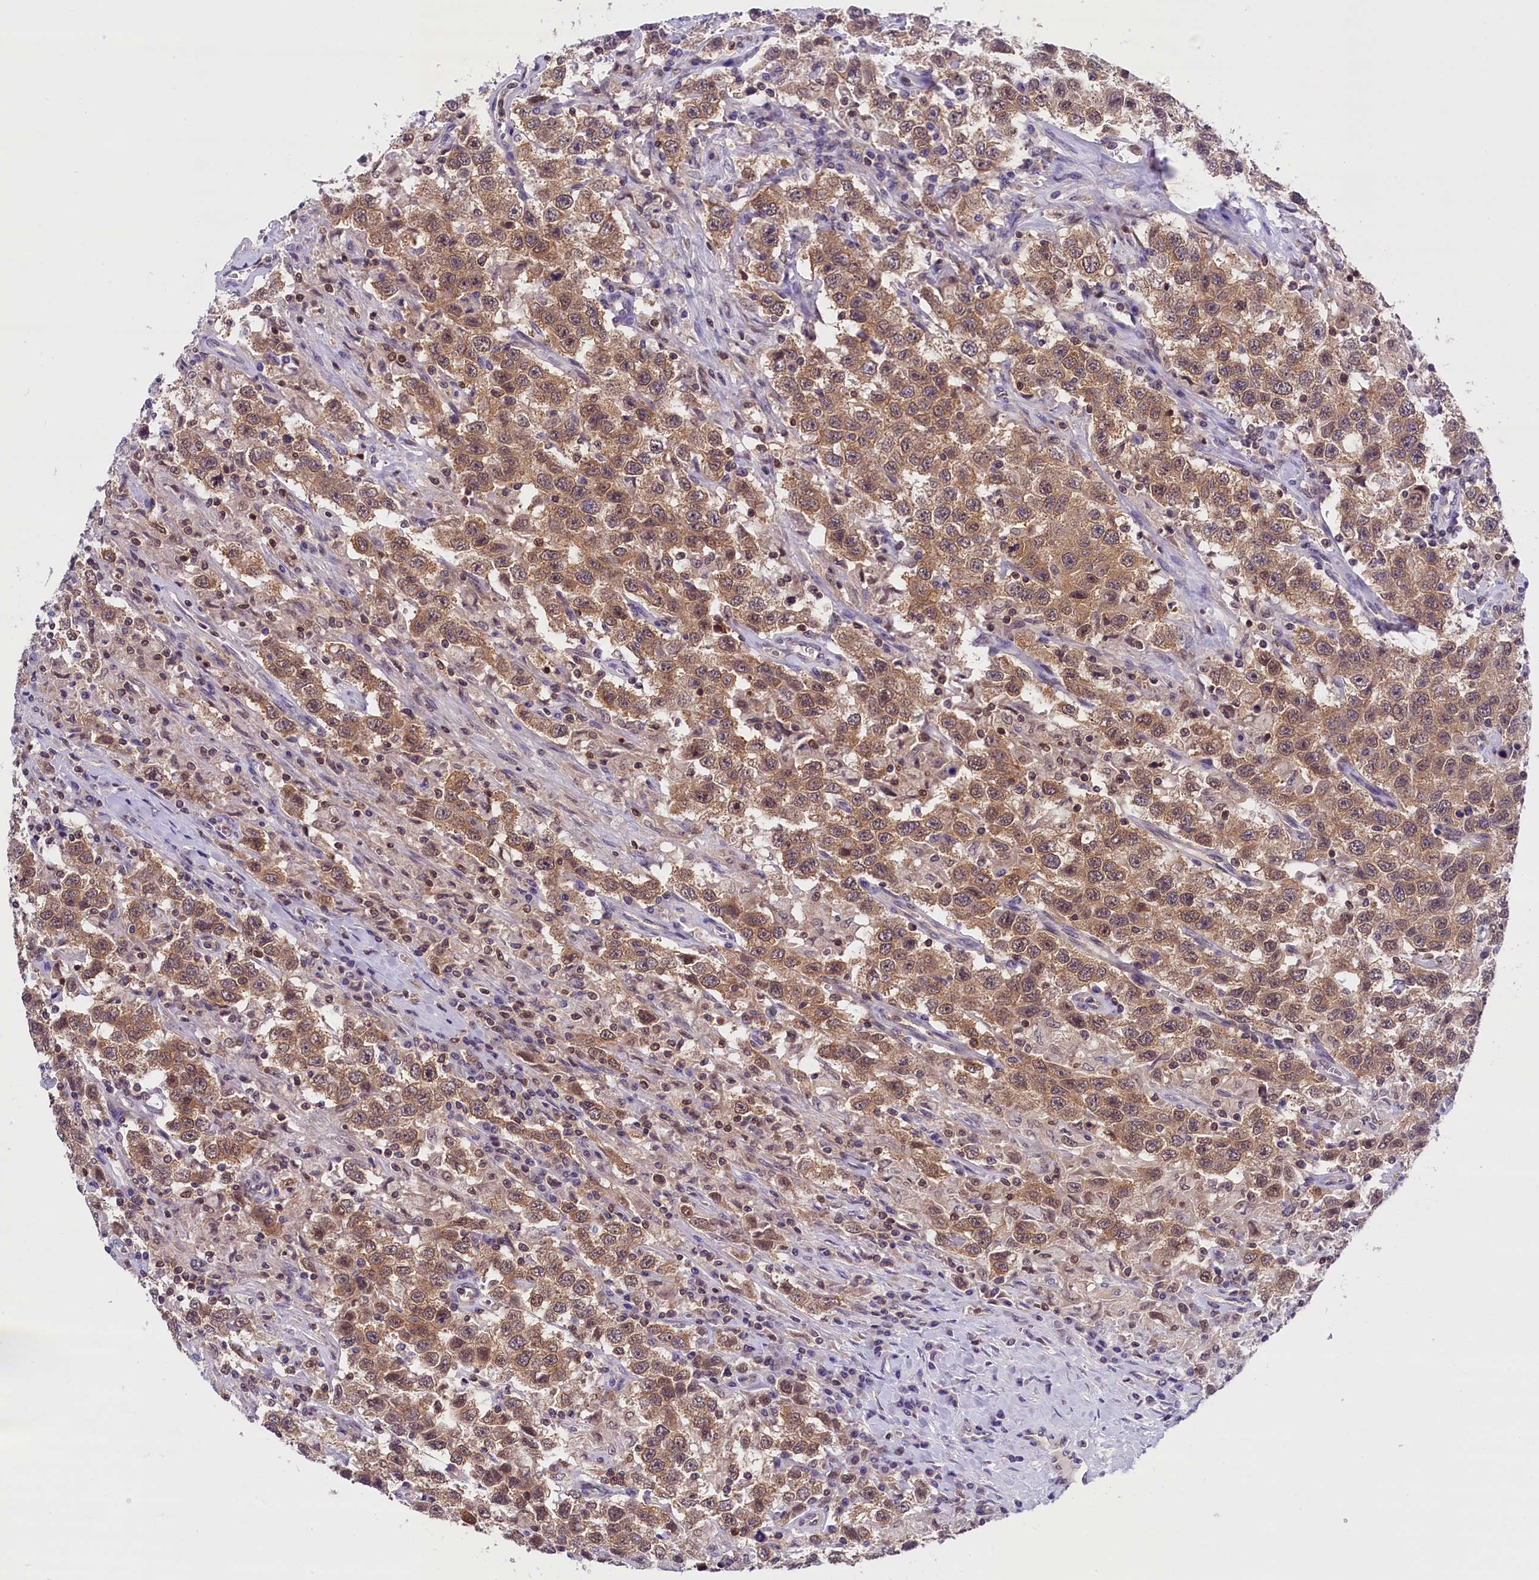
{"staining": {"intensity": "moderate", "quantity": ">75%", "location": "cytoplasmic/membranous"}, "tissue": "testis cancer", "cell_type": "Tumor cells", "image_type": "cancer", "snomed": [{"axis": "morphology", "description": "Seminoma, NOS"}, {"axis": "topography", "description": "Testis"}], "caption": "This image exhibits seminoma (testis) stained with immunohistochemistry (IHC) to label a protein in brown. The cytoplasmic/membranous of tumor cells show moderate positivity for the protein. Nuclei are counter-stained blue.", "gene": "TBCB", "patient": {"sex": "male", "age": 41}}